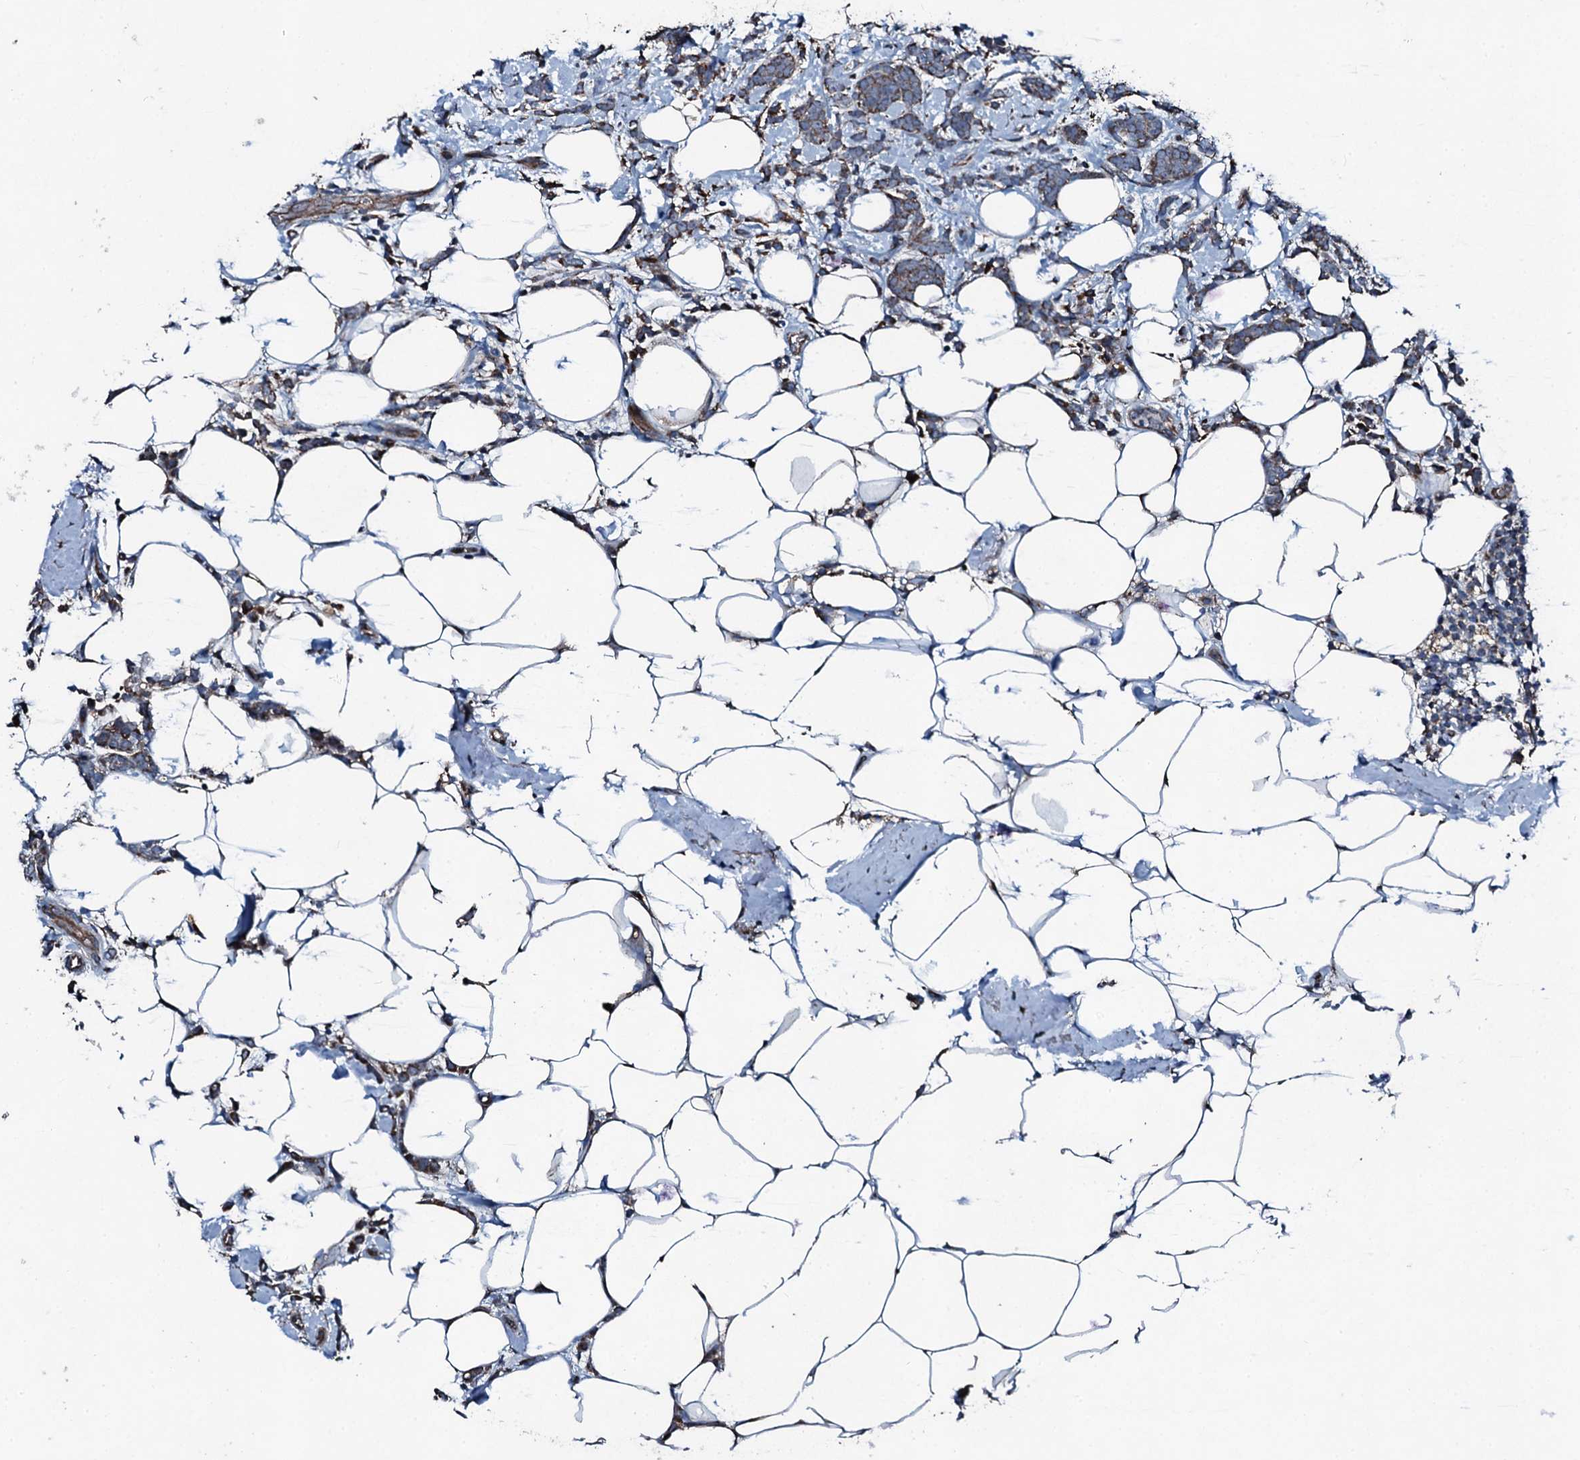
{"staining": {"intensity": "moderate", "quantity": ">75%", "location": "cytoplasmic/membranous"}, "tissue": "breast cancer", "cell_type": "Tumor cells", "image_type": "cancer", "snomed": [{"axis": "morphology", "description": "Lobular carcinoma"}, {"axis": "topography", "description": "Breast"}], "caption": "A micrograph of breast lobular carcinoma stained for a protein exhibits moderate cytoplasmic/membranous brown staining in tumor cells. (DAB (3,3'-diaminobenzidine) IHC with brightfield microscopy, high magnification).", "gene": "ACSS3", "patient": {"sex": "female", "age": 58}}